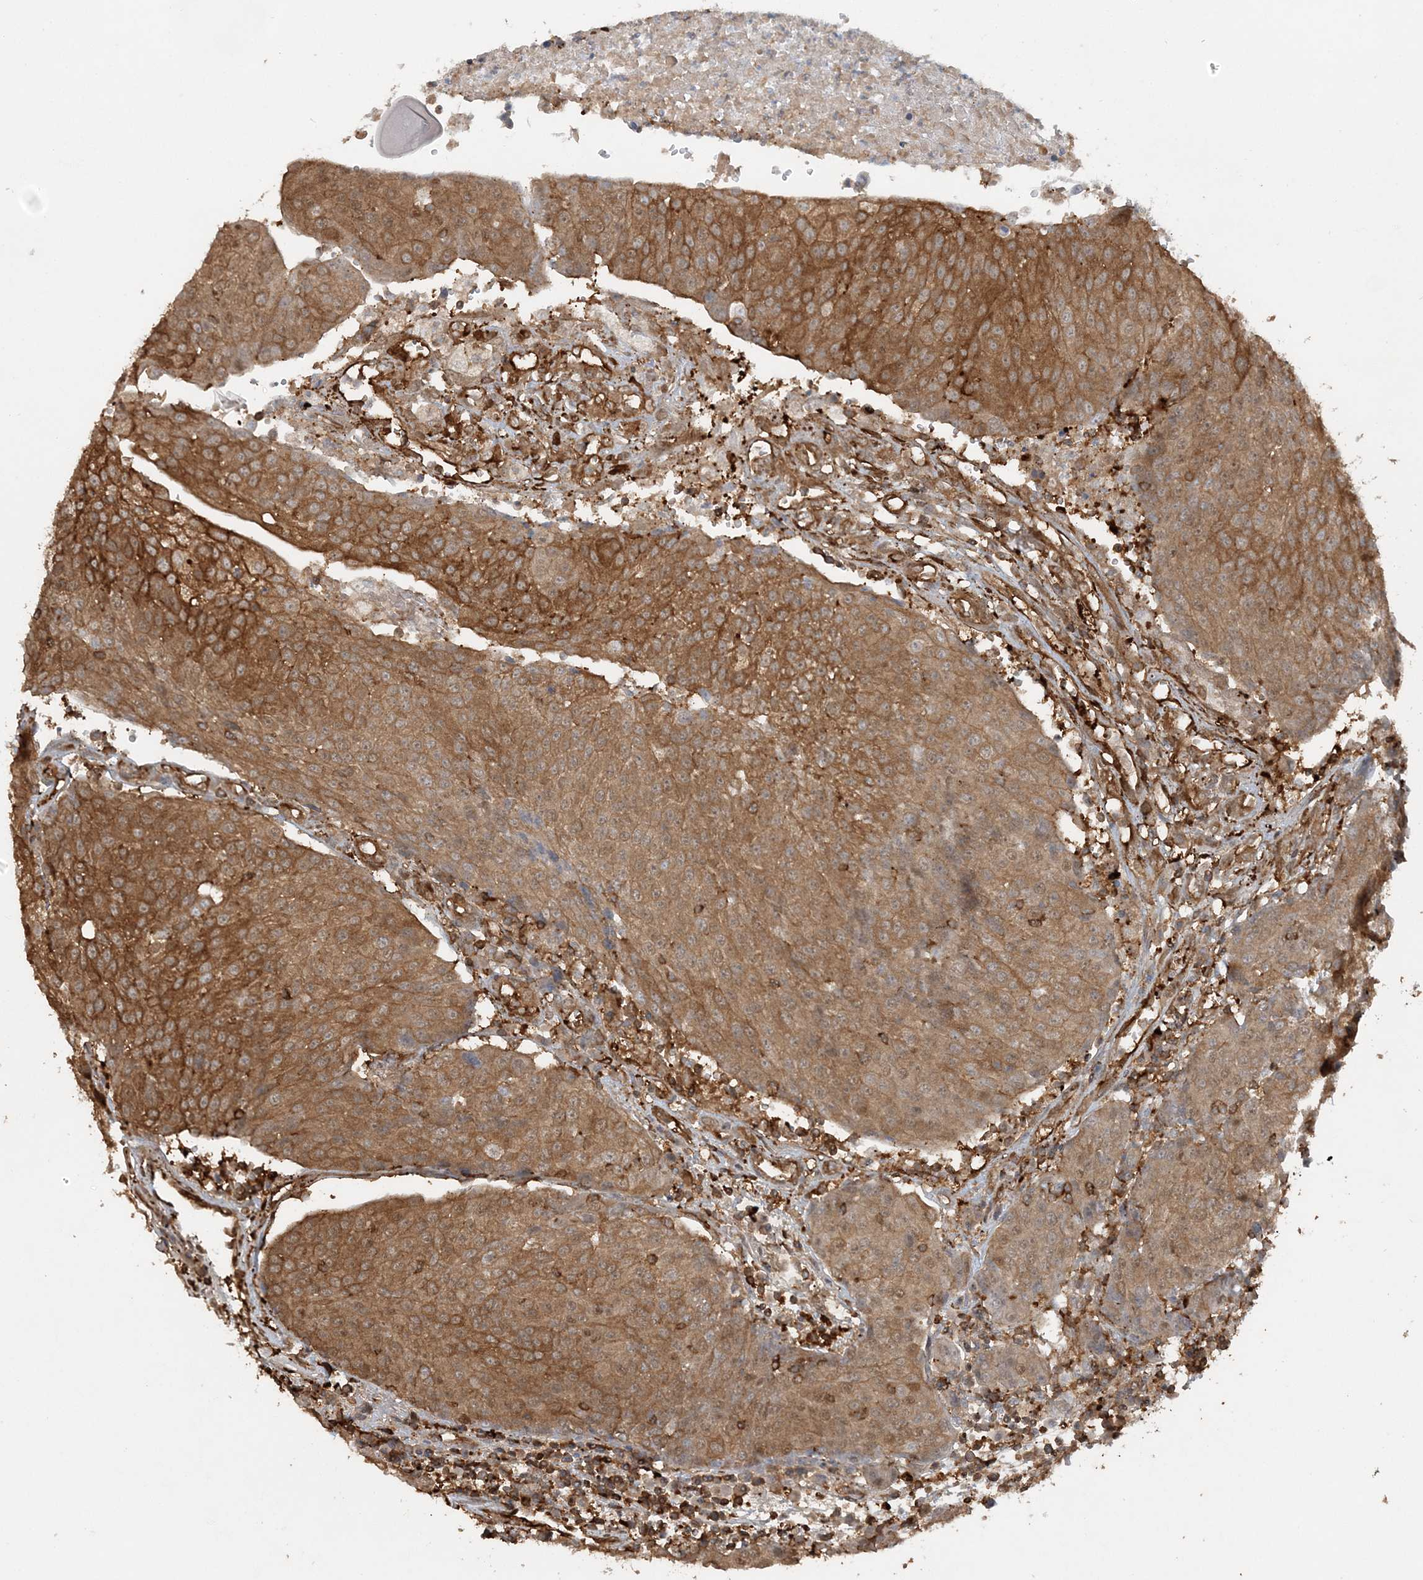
{"staining": {"intensity": "strong", "quantity": ">75%", "location": "cytoplasmic/membranous"}, "tissue": "urothelial cancer", "cell_type": "Tumor cells", "image_type": "cancer", "snomed": [{"axis": "morphology", "description": "Urothelial carcinoma, High grade"}, {"axis": "topography", "description": "Urinary bladder"}], "caption": "Protein expression analysis of human urothelial cancer reveals strong cytoplasmic/membranous expression in about >75% of tumor cells.", "gene": "DSTN", "patient": {"sex": "female", "age": 85}}